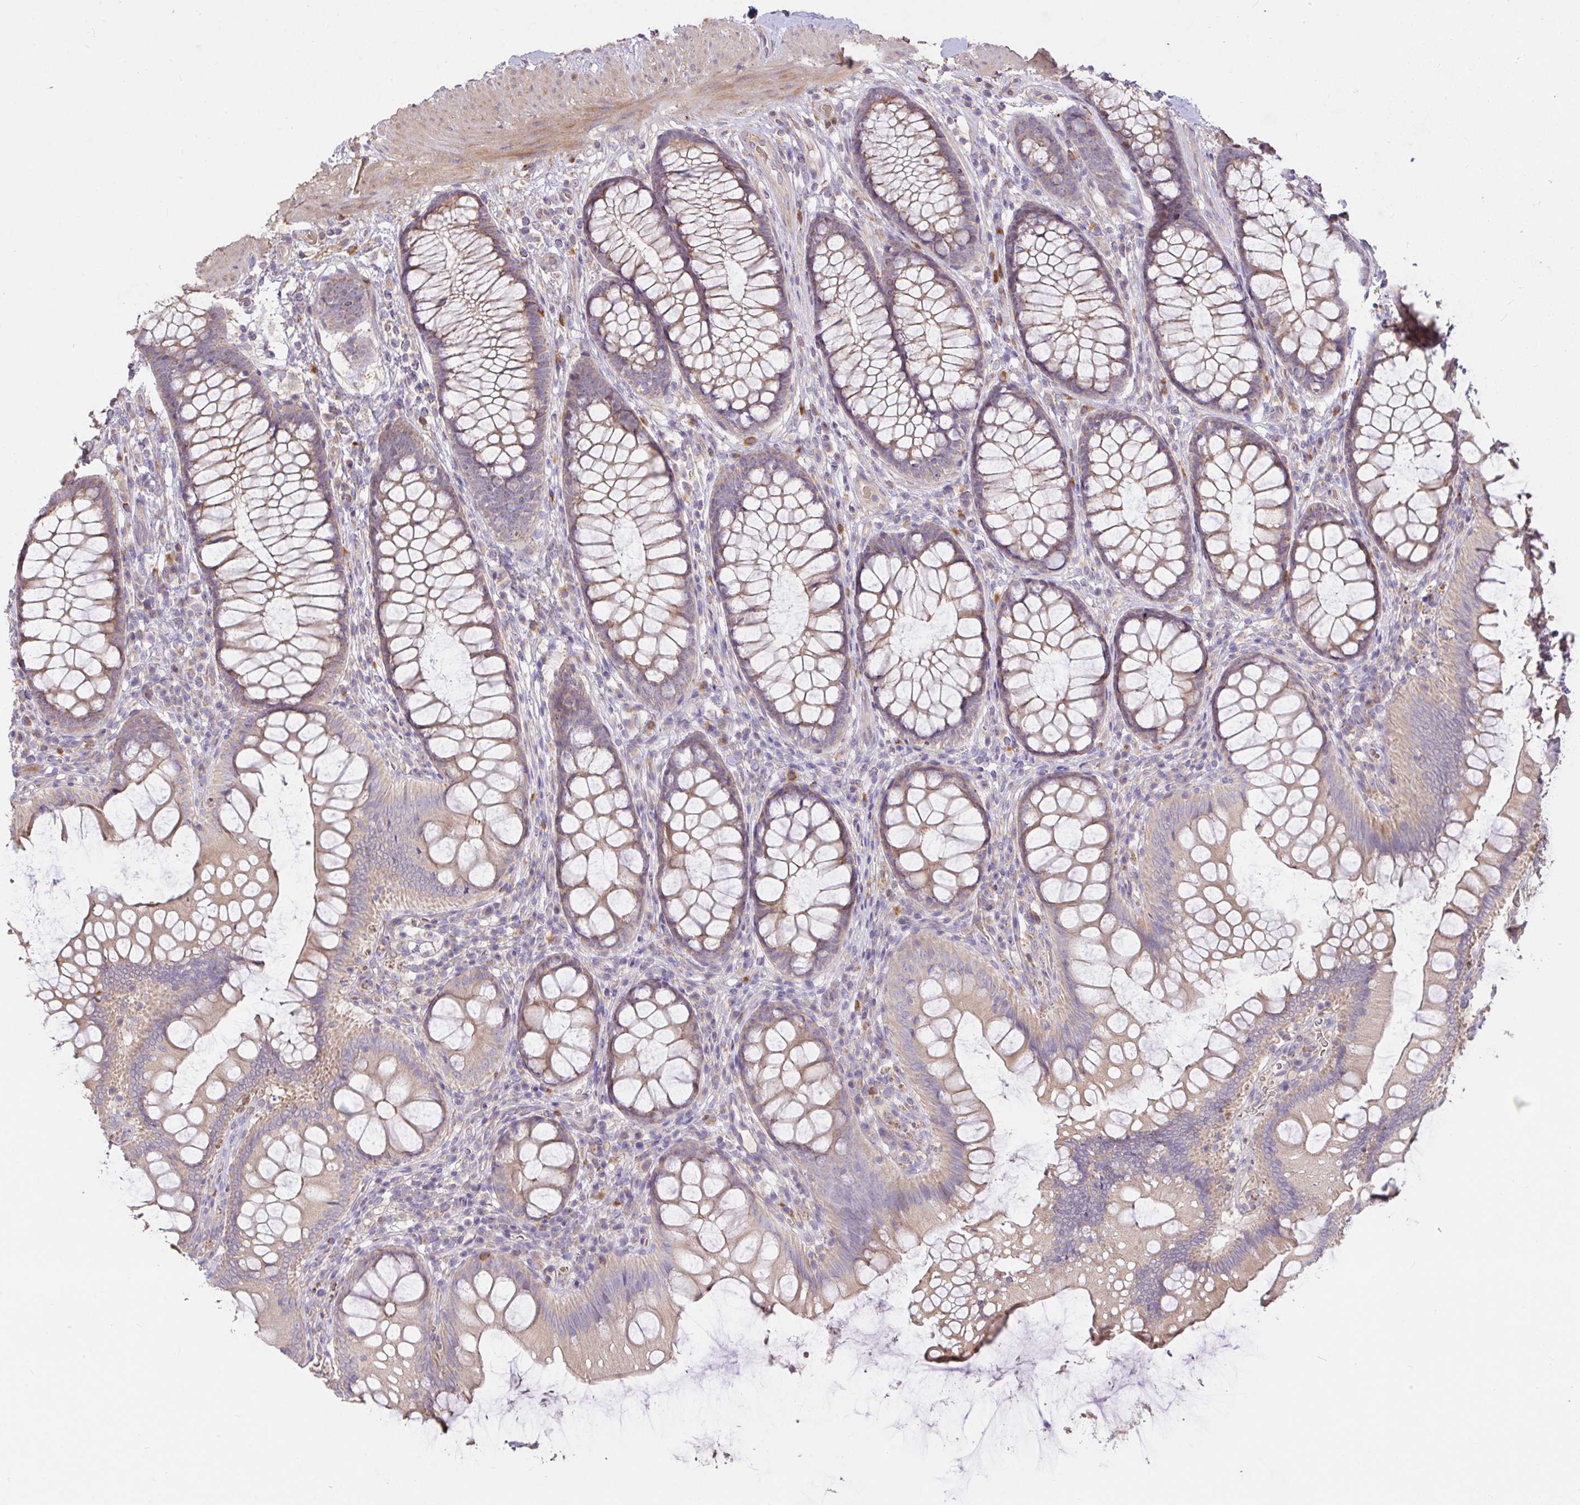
{"staining": {"intensity": "weak", "quantity": ">75%", "location": "cytoplasmic/membranous"}, "tissue": "colon", "cell_type": "Endothelial cells", "image_type": "normal", "snomed": [{"axis": "morphology", "description": "Normal tissue, NOS"}, {"axis": "morphology", "description": "Adenoma, NOS"}, {"axis": "topography", "description": "Soft tissue"}, {"axis": "topography", "description": "Colon"}], "caption": "A high-resolution image shows IHC staining of benign colon, which reveals weak cytoplasmic/membranous positivity in about >75% of endothelial cells. (Brightfield microscopy of DAB IHC at high magnification).", "gene": "FCER1A", "patient": {"sex": "male", "age": 47}}